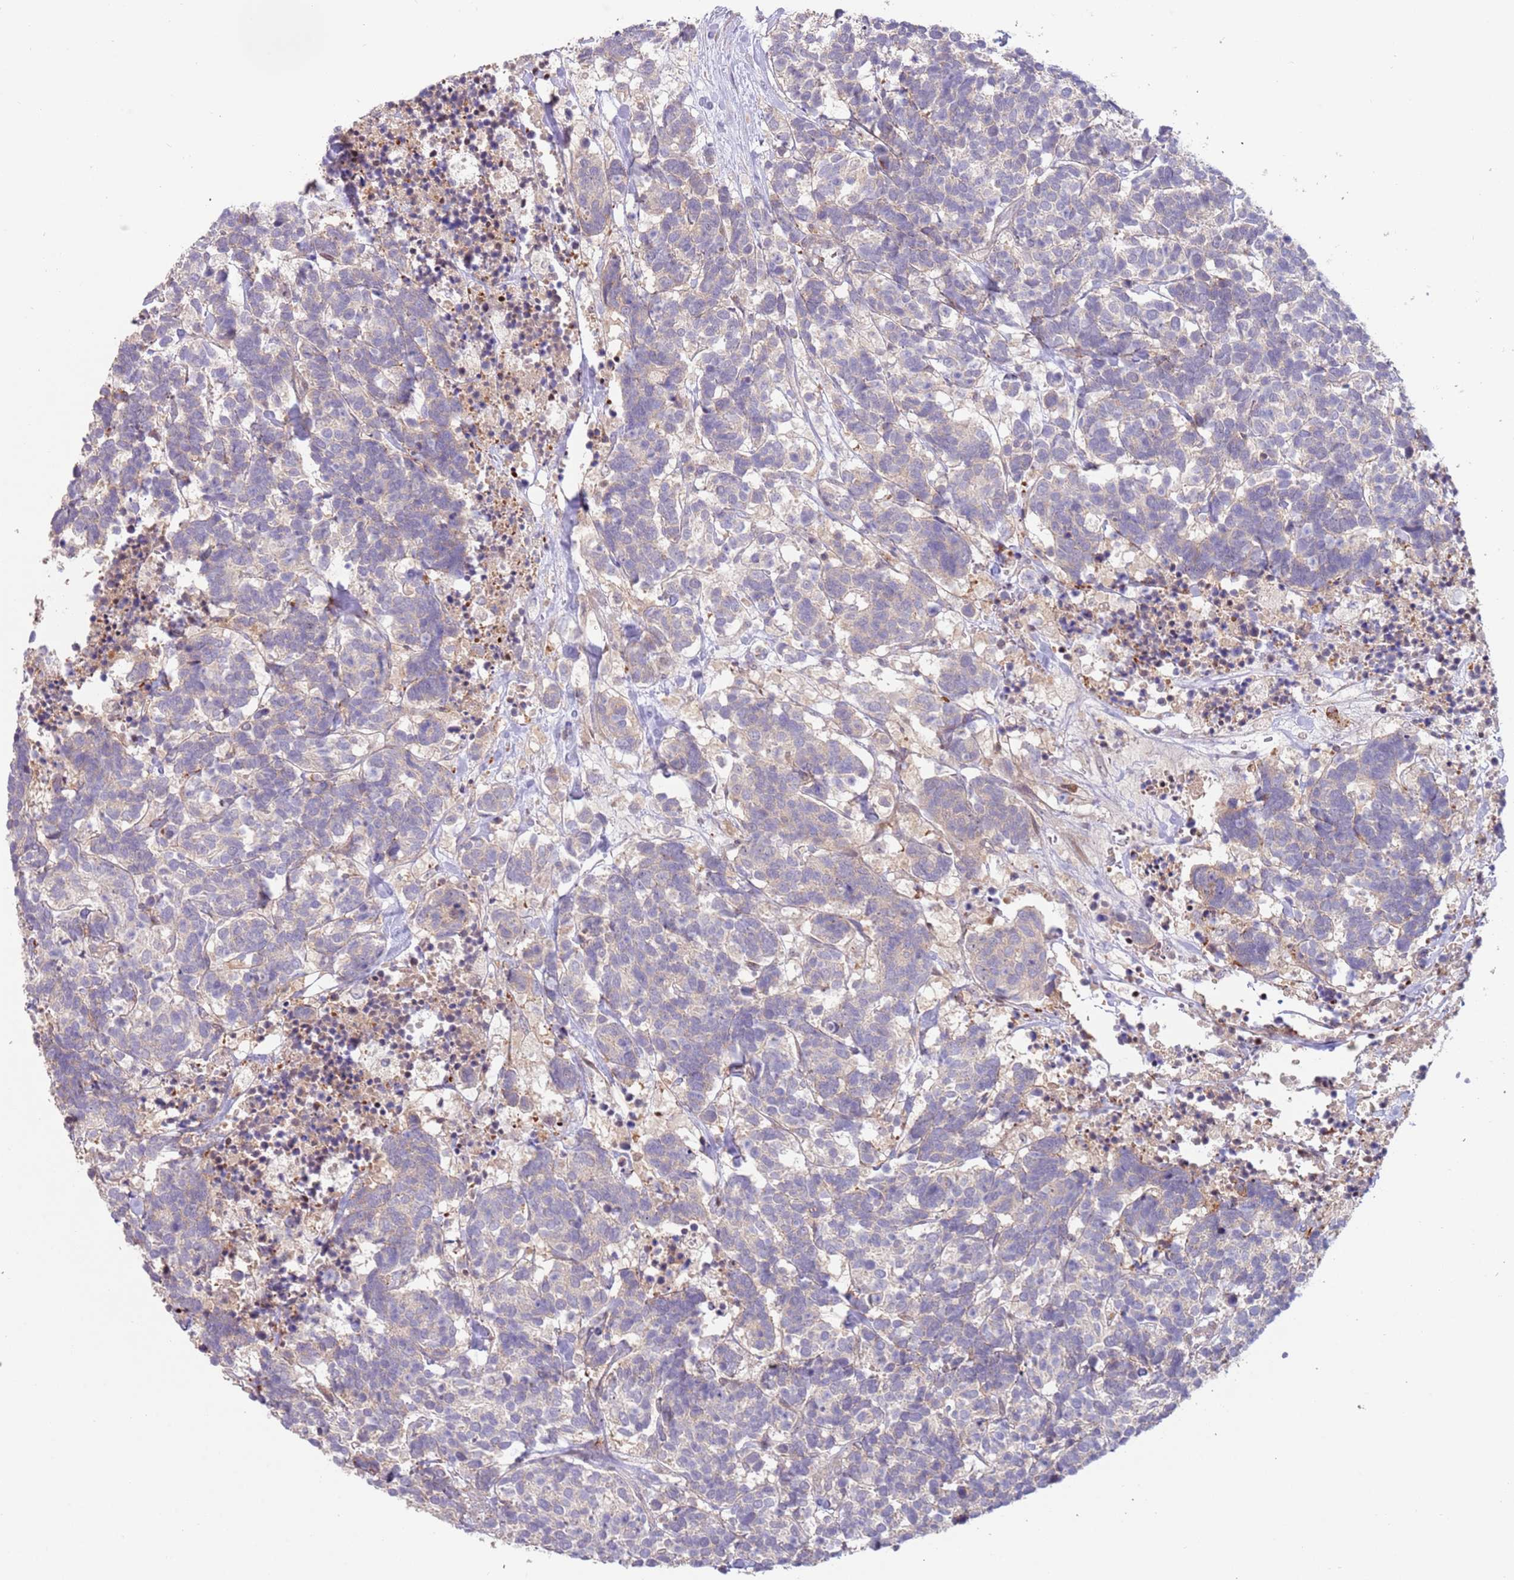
{"staining": {"intensity": "negative", "quantity": "none", "location": "none"}, "tissue": "carcinoid", "cell_type": "Tumor cells", "image_type": "cancer", "snomed": [{"axis": "morphology", "description": "Carcinoma, NOS"}, {"axis": "morphology", "description": "Carcinoid, malignant, NOS"}, {"axis": "topography", "description": "Urinary bladder"}], "caption": "Tumor cells show no significant protein expression in carcinoid. Brightfield microscopy of immunohistochemistry (IHC) stained with DAB (3,3'-diaminobenzidine) (brown) and hematoxylin (blue), captured at high magnification.", "gene": "TRAPPC6B", "patient": {"sex": "male", "age": 57}}